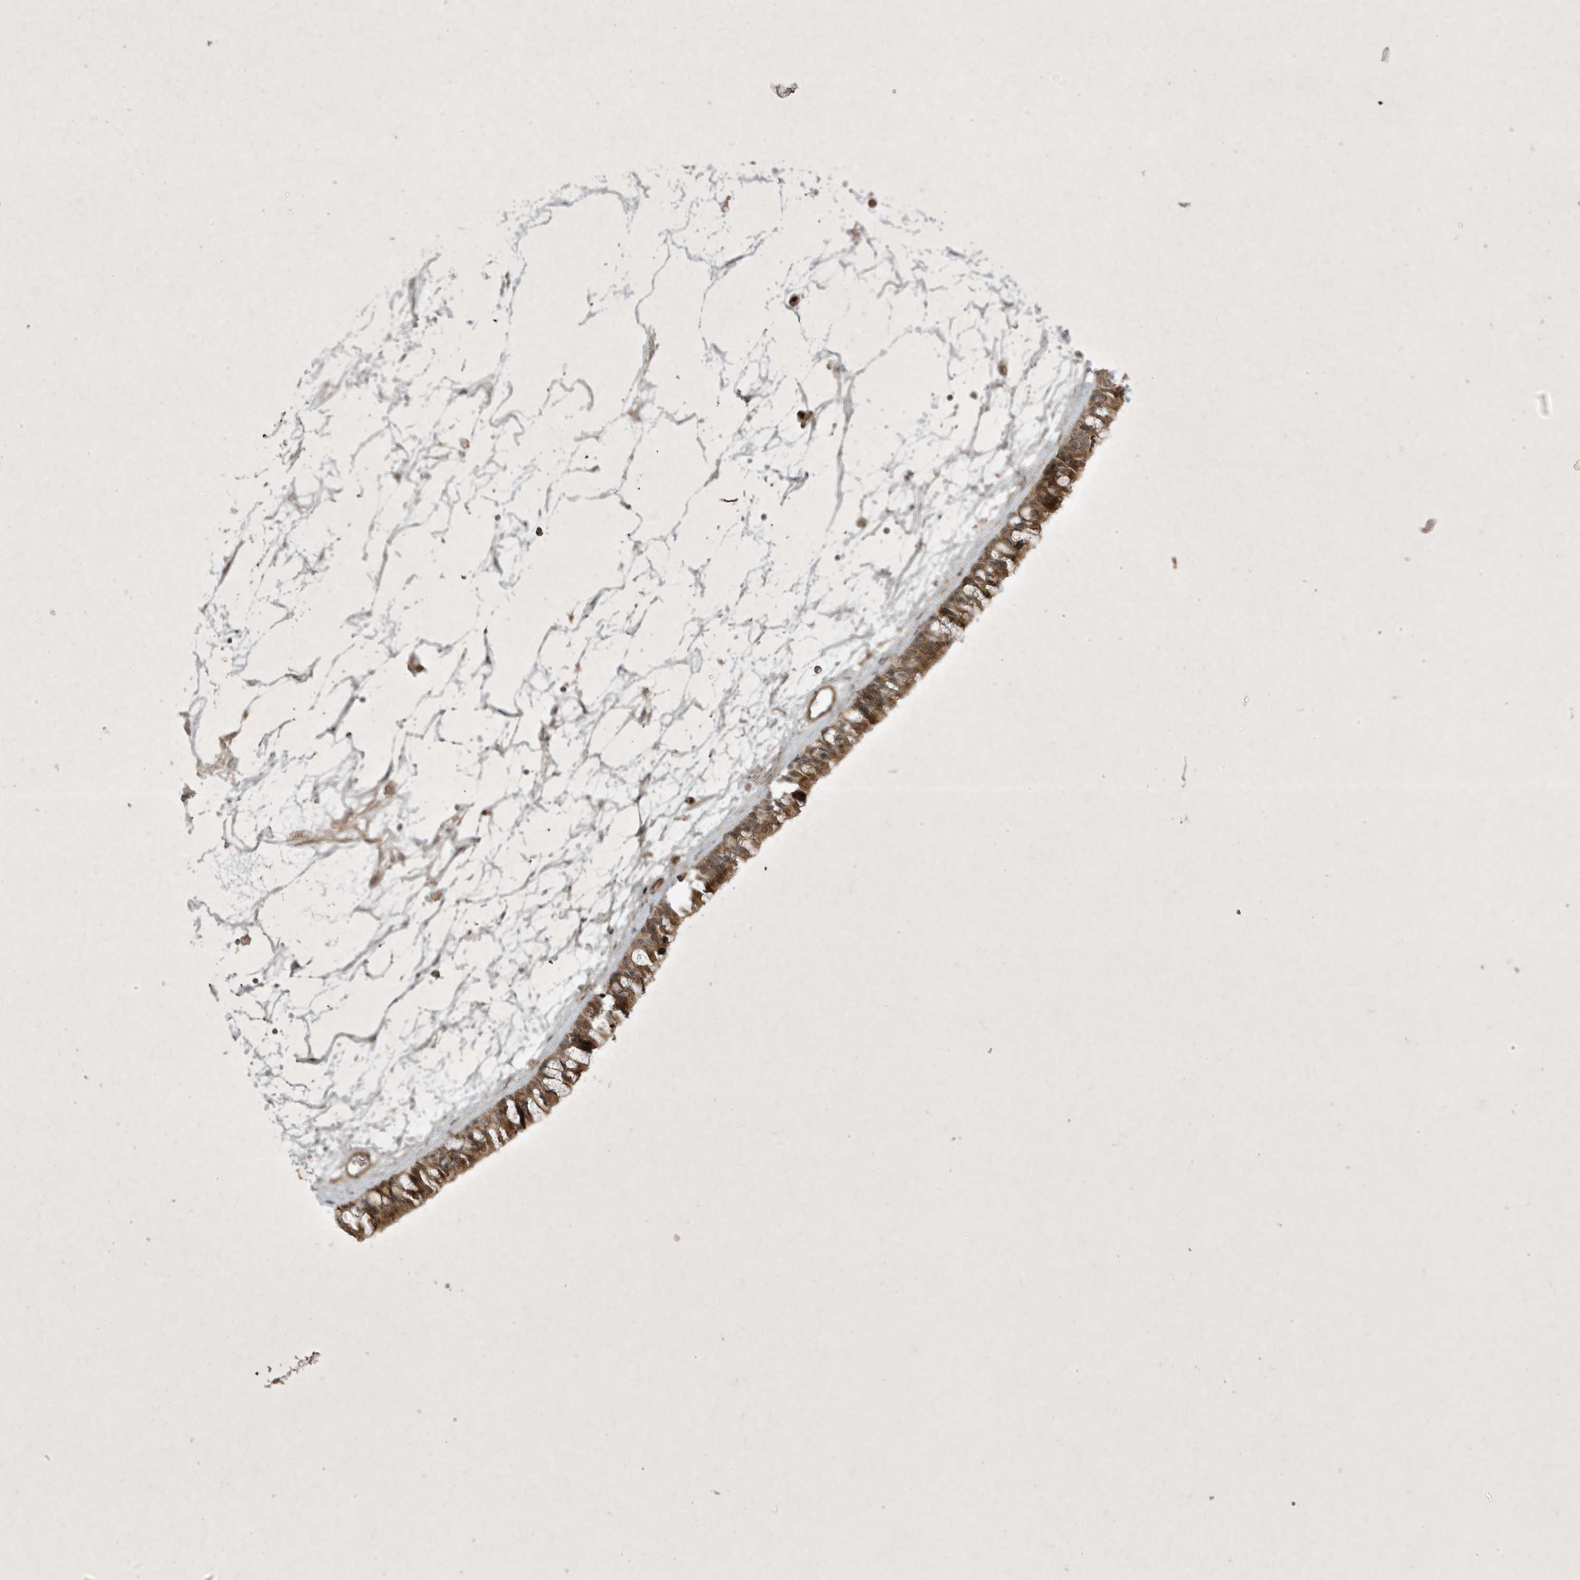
{"staining": {"intensity": "moderate", "quantity": ">75%", "location": "cytoplasmic/membranous"}, "tissue": "nasopharynx", "cell_type": "Respiratory epithelial cells", "image_type": "normal", "snomed": [{"axis": "morphology", "description": "Normal tissue, NOS"}, {"axis": "topography", "description": "Nasopharynx"}], "caption": "Brown immunohistochemical staining in benign human nasopharynx reveals moderate cytoplasmic/membranous positivity in approximately >75% of respiratory epithelial cells.", "gene": "FAM83C", "patient": {"sex": "male", "age": 64}}